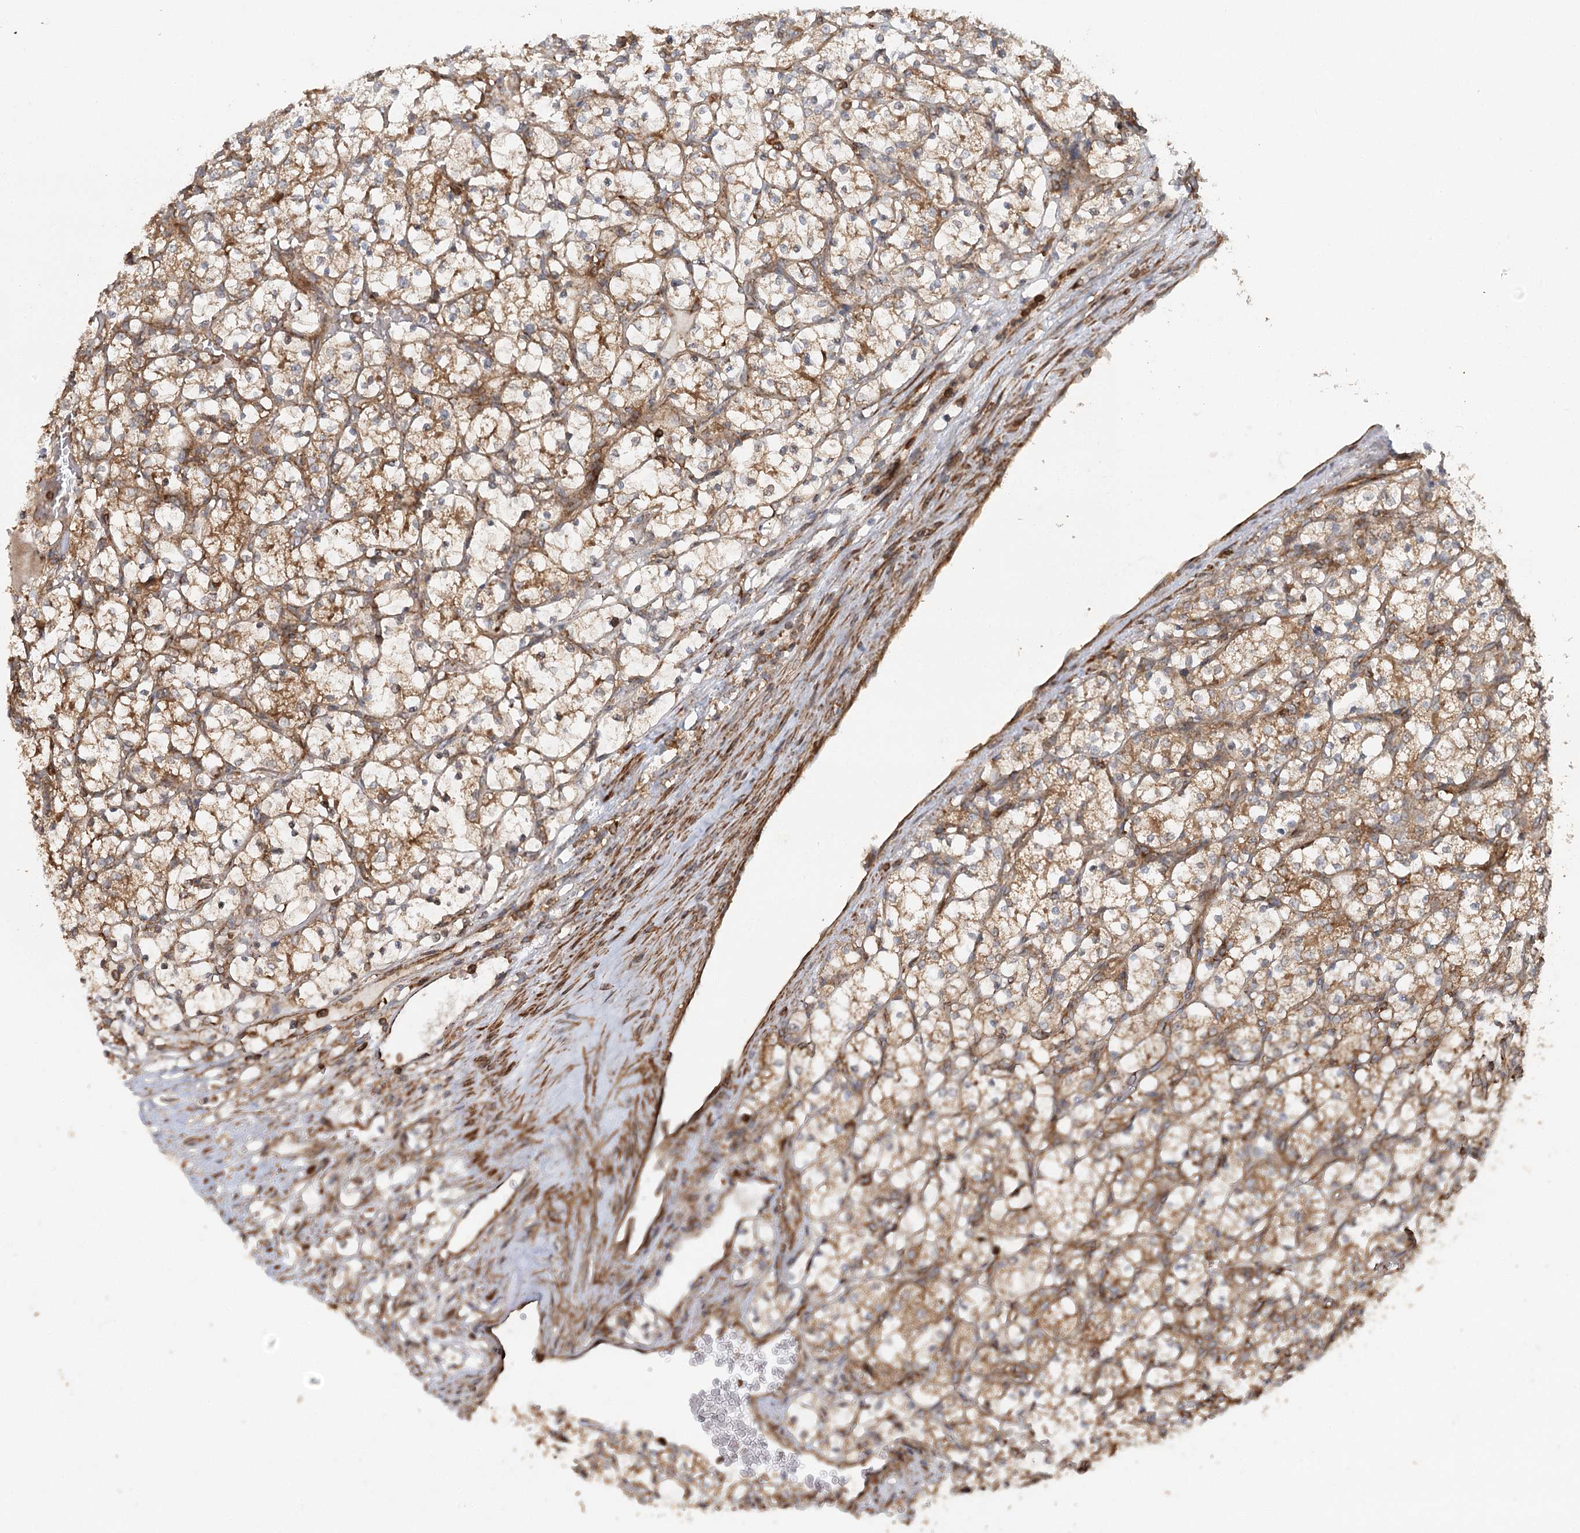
{"staining": {"intensity": "moderate", "quantity": ">75%", "location": "cytoplasmic/membranous"}, "tissue": "renal cancer", "cell_type": "Tumor cells", "image_type": "cancer", "snomed": [{"axis": "morphology", "description": "Adenocarcinoma, NOS"}, {"axis": "topography", "description": "Kidney"}], "caption": "Immunohistochemical staining of human renal cancer exhibits medium levels of moderate cytoplasmic/membranous protein expression in about >75% of tumor cells. The staining was performed using DAB to visualize the protein expression in brown, while the nuclei were stained in blue with hematoxylin (Magnification: 20x).", "gene": "PAIP2", "patient": {"sex": "female", "age": 69}}